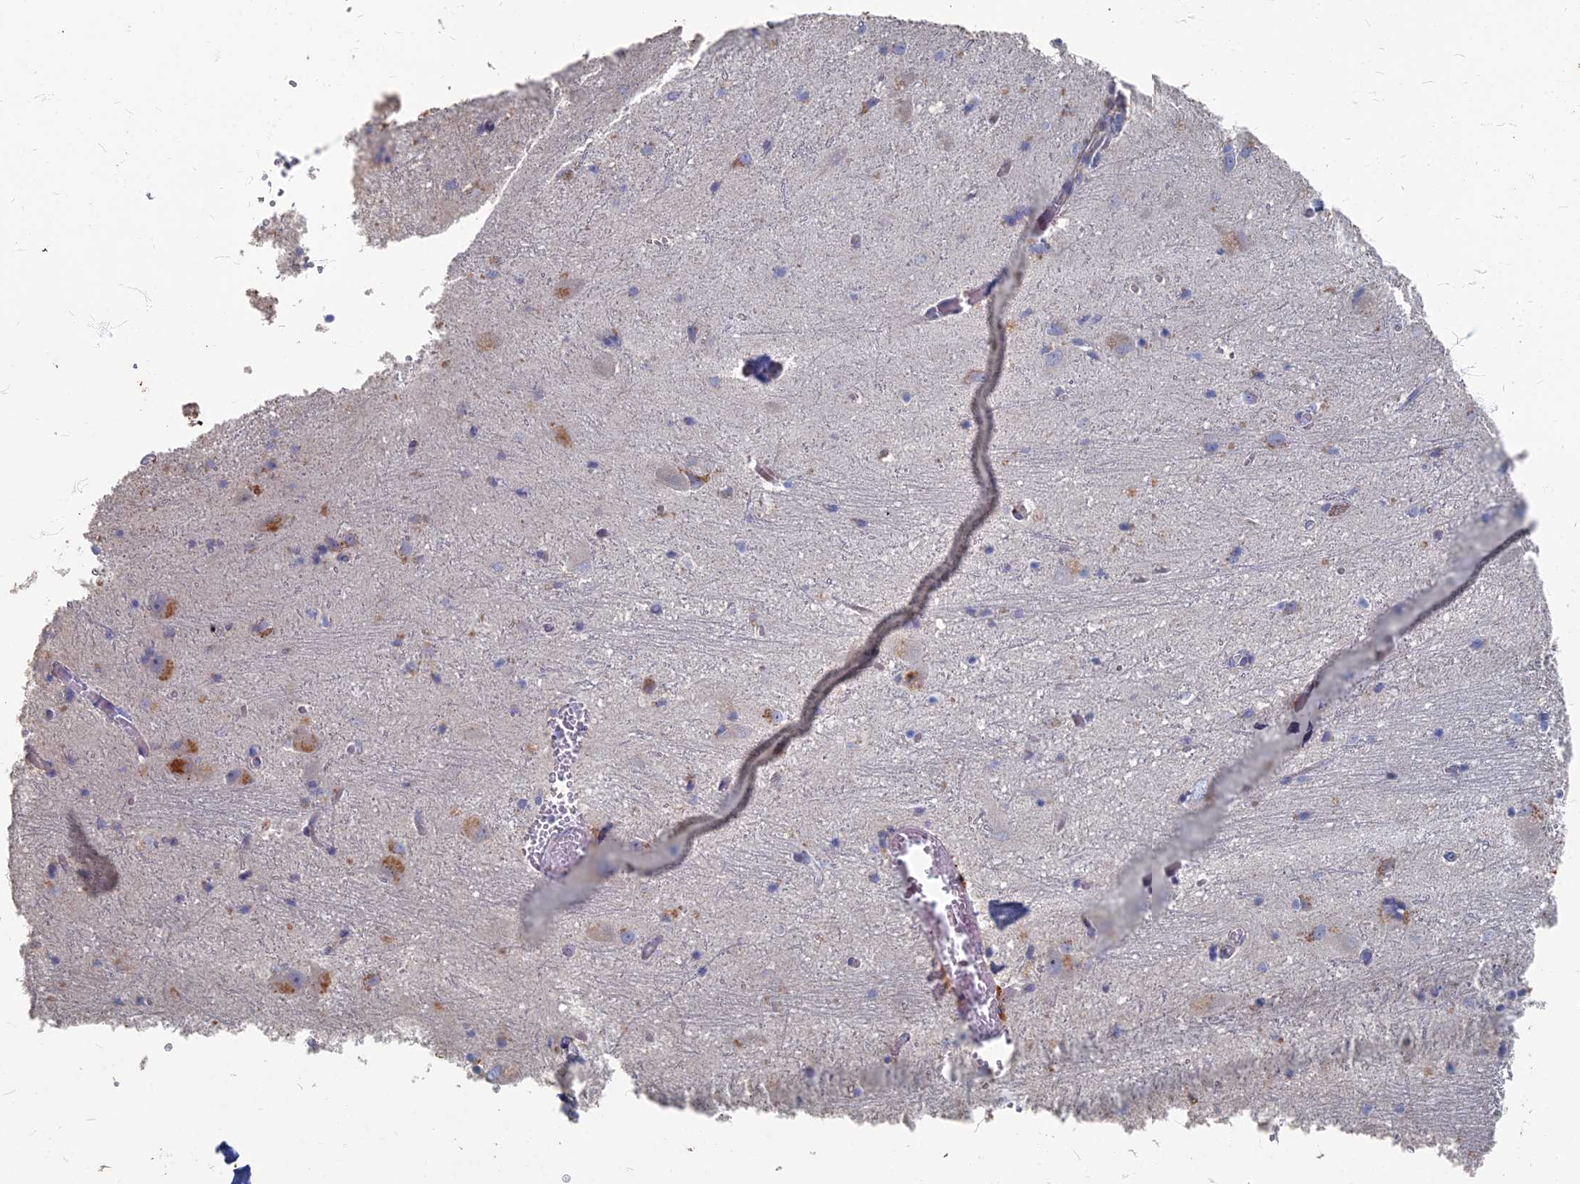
{"staining": {"intensity": "weak", "quantity": "<25%", "location": "cytoplasmic/membranous"}, "tissue": "caudate", "cell_type": "Glial cells", "image_type": "normal", "snomed": [{"axis": "morphology", "description": "Normal tissue, NOS"}, {"axis": "topography", "description": "Lateral ventricle wall"}], "caption": "Immunohistochemistry (IHC) image of normal caudate: human caudate stained with DAB reveals no significant protein staining in glial cells.", "gene": "TMEM128", "patient": {"sex": "male", "age": 37}}